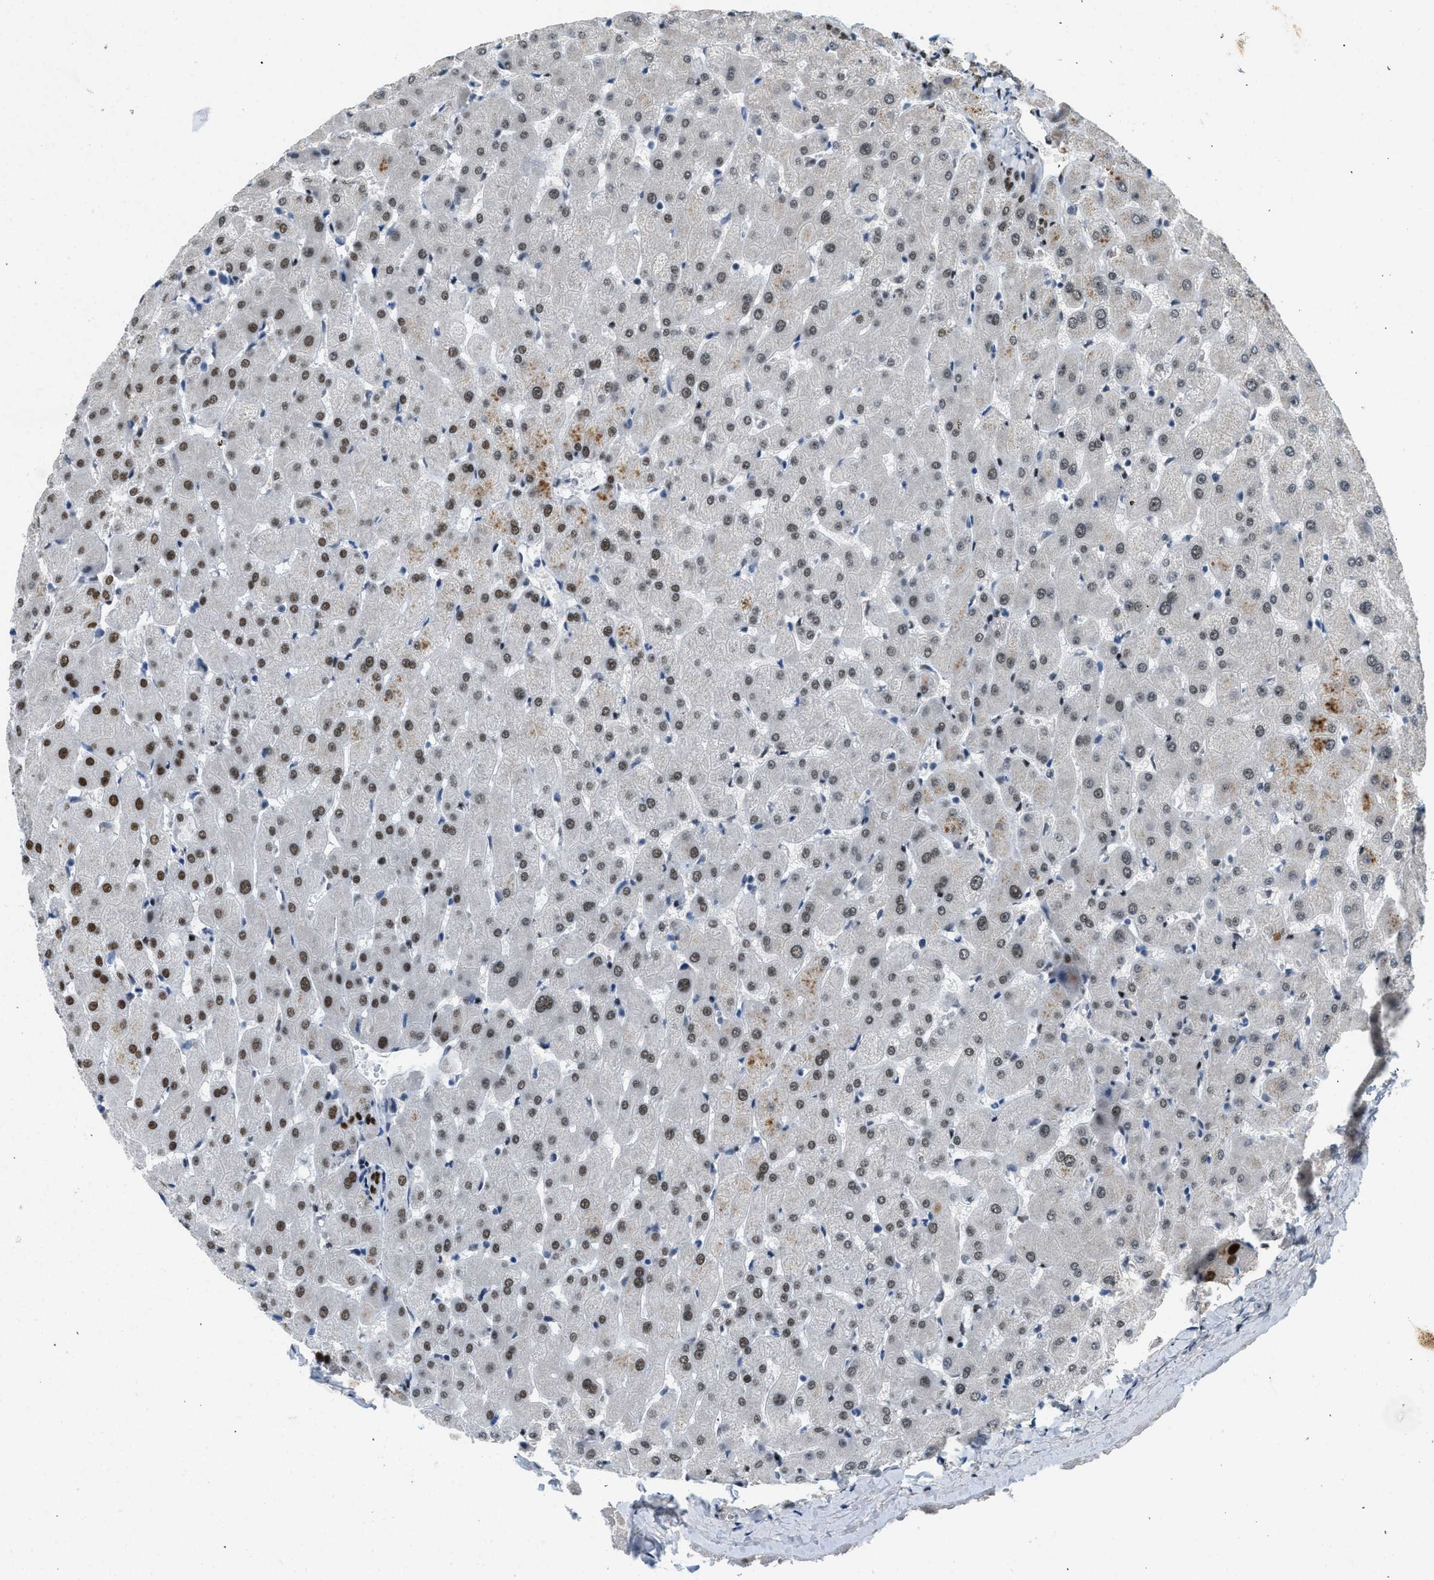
{"staining": {"intensity": "moderate", "quantity": "25%-75%", "location": "nuclear"}, "tissue": "liver", "cell_type": "Cholangiocytes", "image_type": "normal", "snomed": [{"axis": "morphology", "description": "Normal tissue, NOS"}, {"axis": "topography", "description": "Liver"}], "caption": "Protein analysis of unremarkable liver exhibits moderate nuclear staining in about 25%-75% of cholangiocytes. (IHC, brightfield microscopy, high magnification).", "gene": "ZBTB20", "patient": {"sex": "female", "age": 63}}